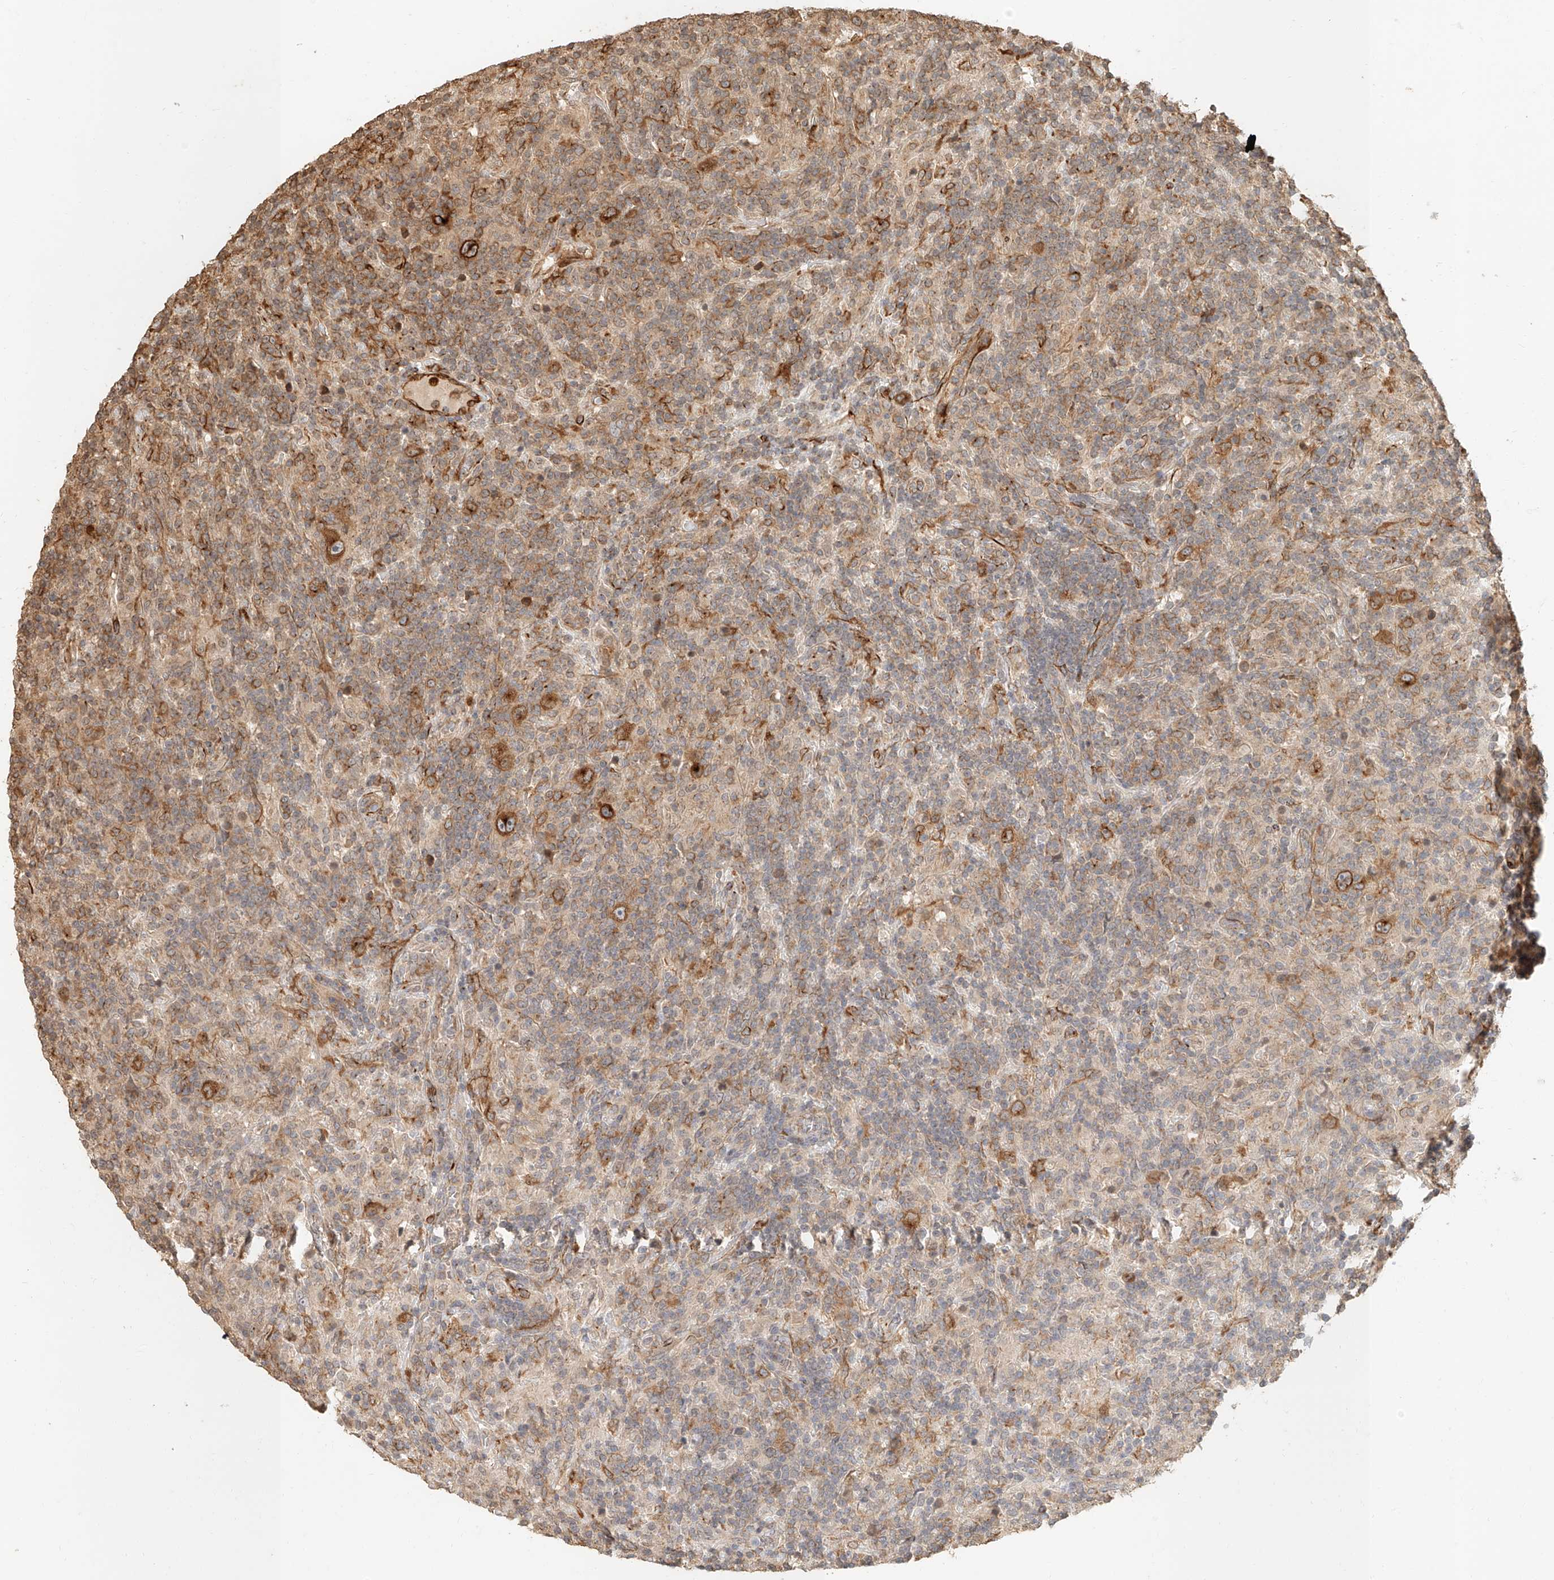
{"staining": {"intensity": "moderate", "quantity": ">75%", "location": "cytoplasmic/membranous"}, "tissue": "lymphoma", "cell_type": "Tumor cells", "image_type": "cancer", "snomed": [{"axis": "morphology", "description": "Hodgkin's disease, NOS"}, {"axis": "topography", "description": "Lymph node"}], "caption": "High-power microscopy captured an immunohistochemistry (IHC) image of Hodgkin's disease, revealing moderate cytoplasmic/membranous staining in about >75% of tumor cells.", "gene": "NAP1L1", "patient": {"sex": "male", "age": 70}}